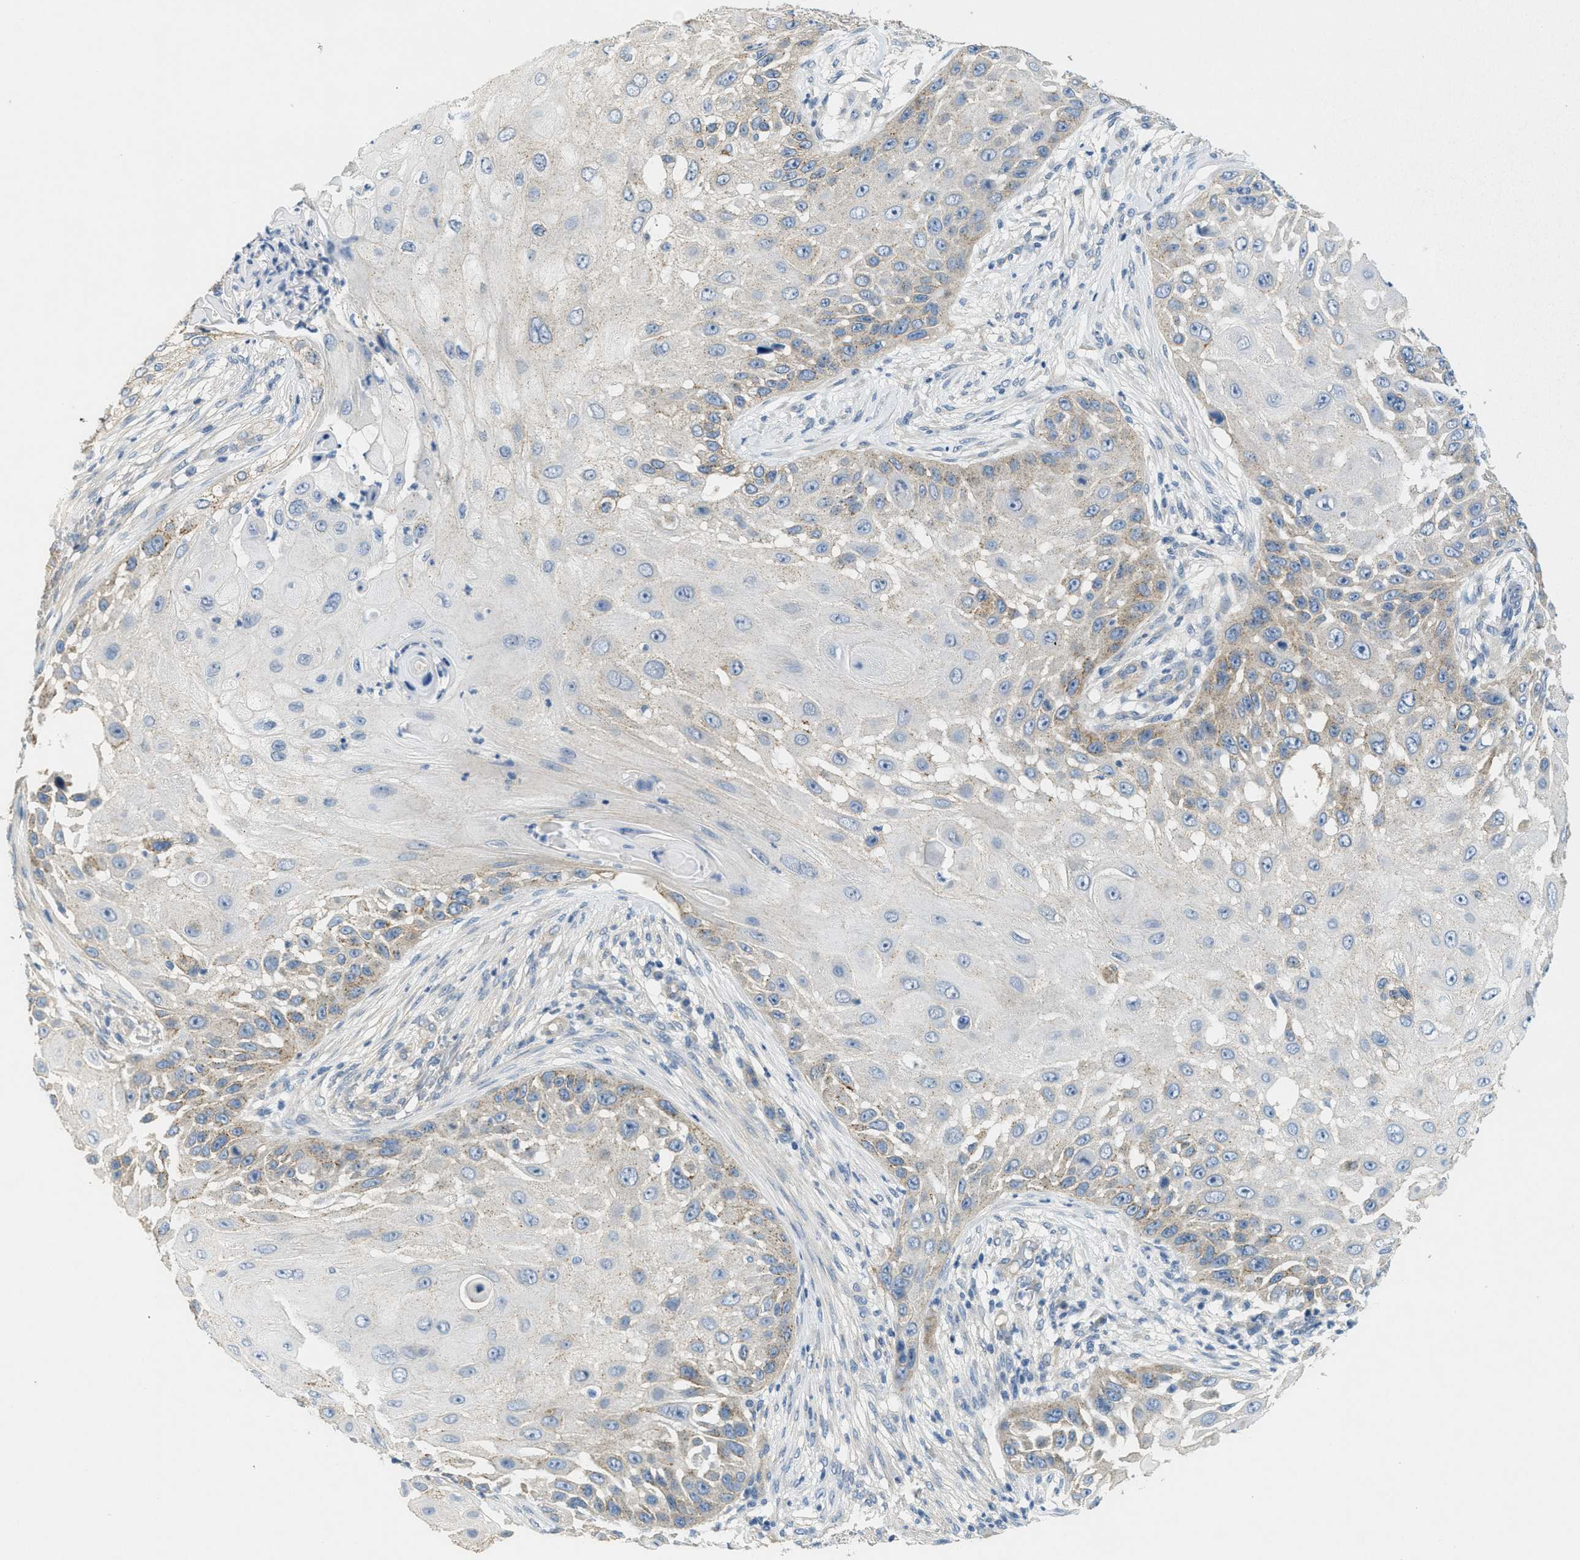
{"staining": {"intensity": "weak", "quantity": "<25%", "location": "cytoplasmic/membranous"}, "tissue": "skin cancer", "cell_type": "Tumor cells", "image_type": "cancer", "snomed": [{"axis": "morphology", "description": "Squamous cell carcinoma, NOS"}, {"axis": "topography", "description": "Skin"}], "caption": "Tumor cells show no significant staining in skin cancer (squamous cell carcinoma).", "gene": "ZFYVE9", "patient": {"sex": "female", "age": 44}}